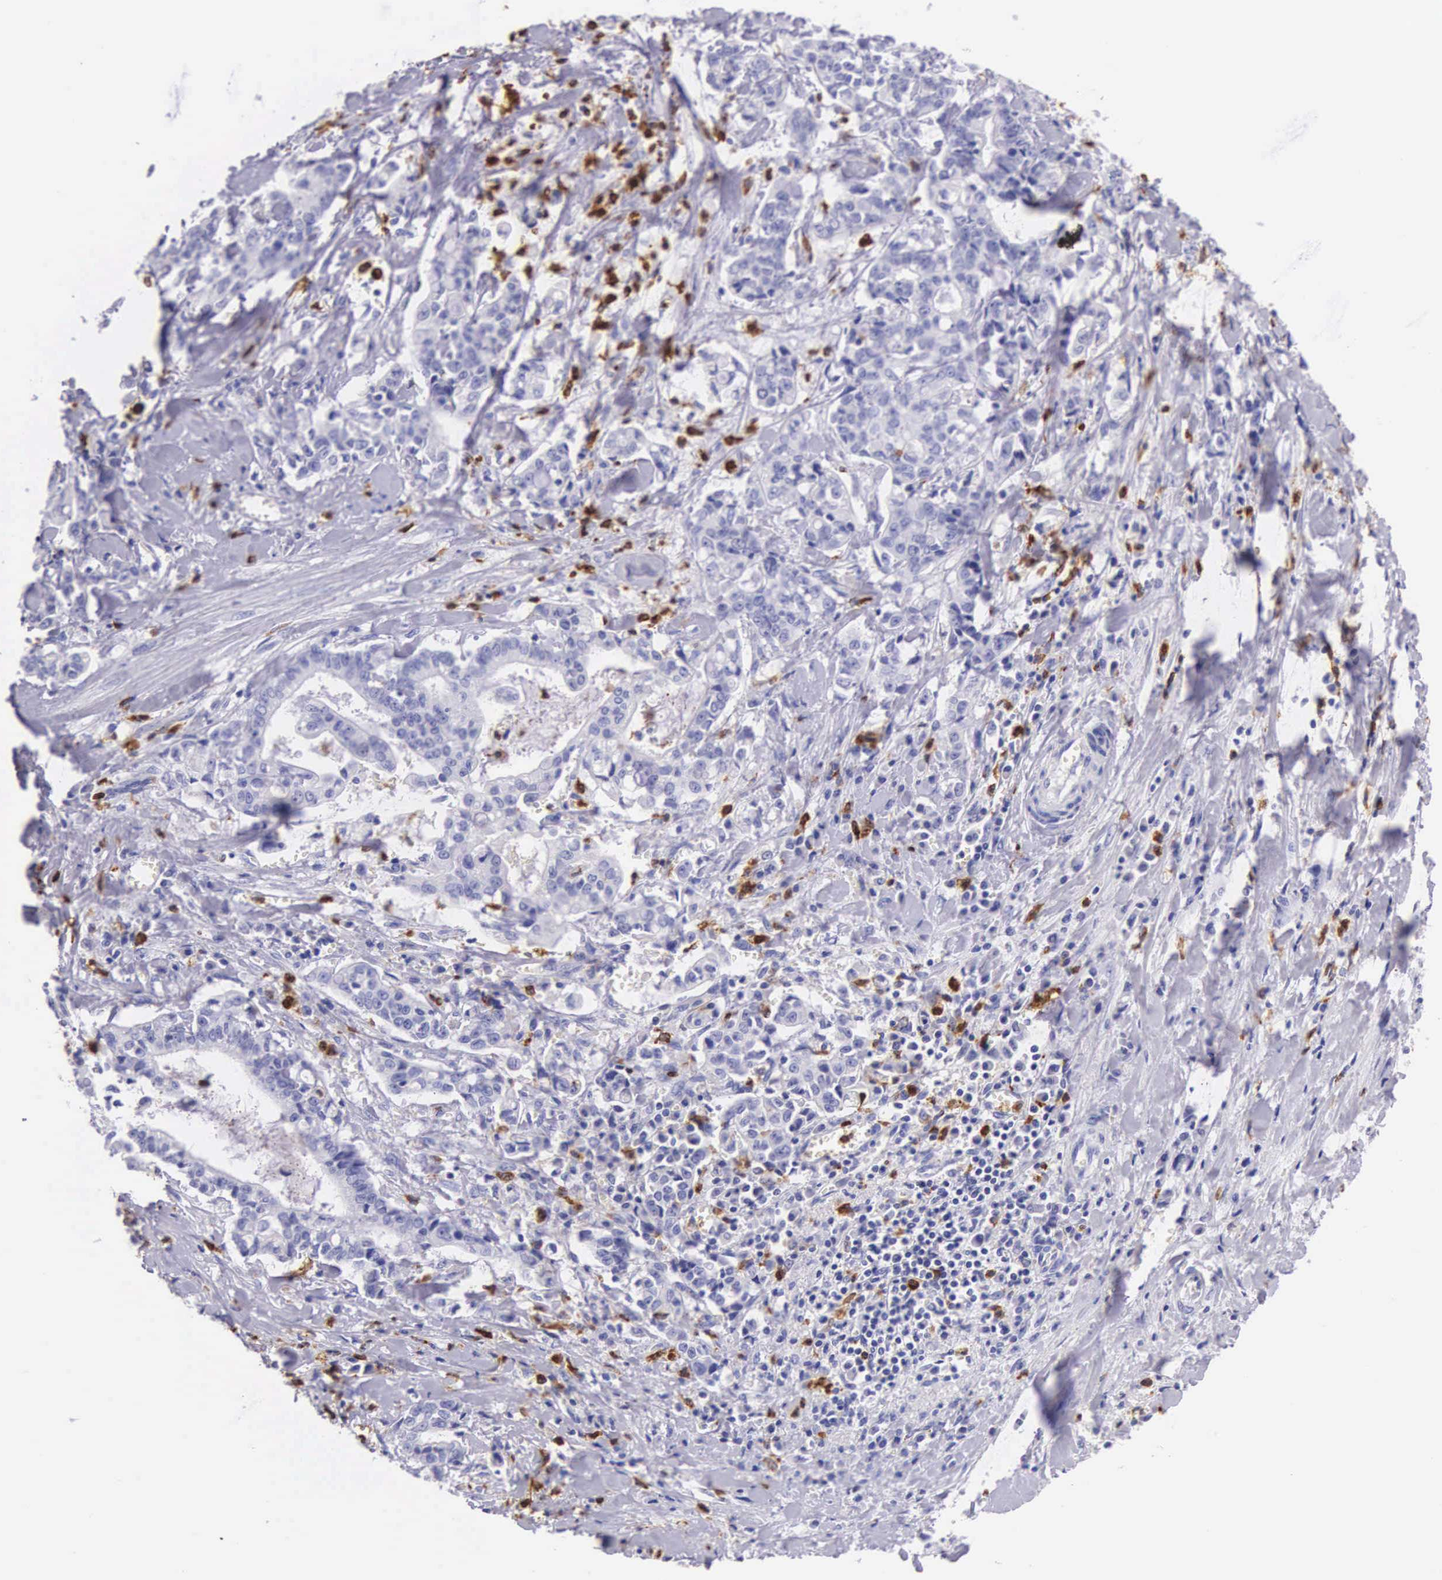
{"staining": {"intensity": "negative", "quantity": "none", "location": "none"}, "tissue": "liver cancer", "cell_type": "Tumor cells", "image_type": "cancer", "snomed": [{"axis": "morphology", "description": "Cholangiocarcinoma"}, {"axis": "topography", "description": "Liver"}], "caption": "Tumor cells are negative for protein expression in human liver cancer (cholangiocarcinoma). Brightfield microscopy of immunohistochemistry stained with DAB (brown) and hematoxylin (blue), captured at high magnification.", "gene": "FCN1", "patient": {"sex": "male", "age": 57}}